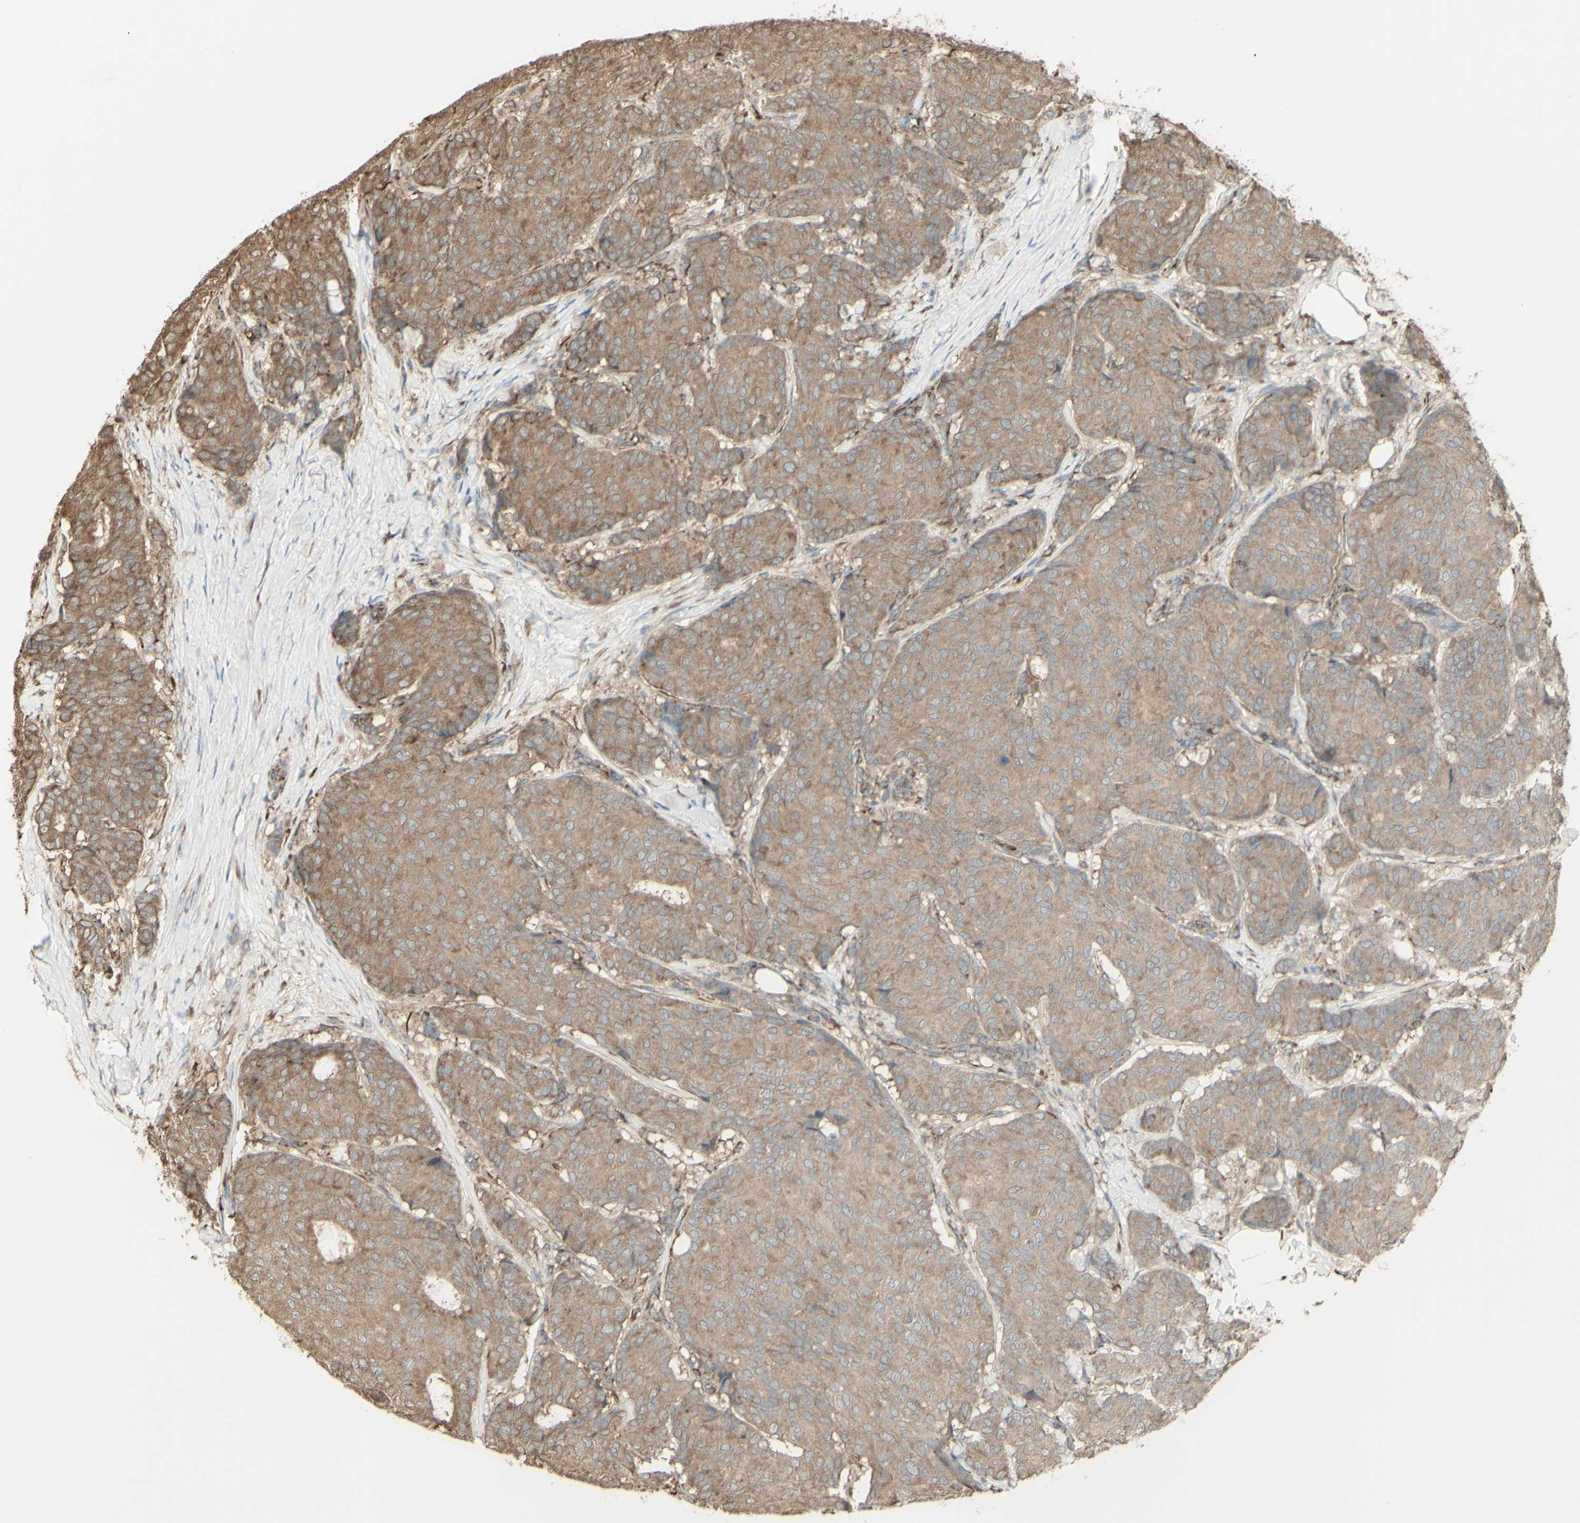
{"staining": {"intensity": "moderate", "quantity": ">75%", "location": "cytoplasmic/membranous"}, "tissue": "breast cancer", "cell_type": "Tumor cells", "image_type": "cancer", "snomed": [{"axis": "morphology", "description": "Duct carcinoma"}, {"axis": "topography", "description": "Breast"}], "caption": "Protein expression analysis of human breast cancer (invasive ductal carcinoma) reveals moderate cytoplasmic/membranous positivity in approximately >75% of tumor cells.", "gene": "EEF1B2", "patient": {"sex": "female", "age": 75}}